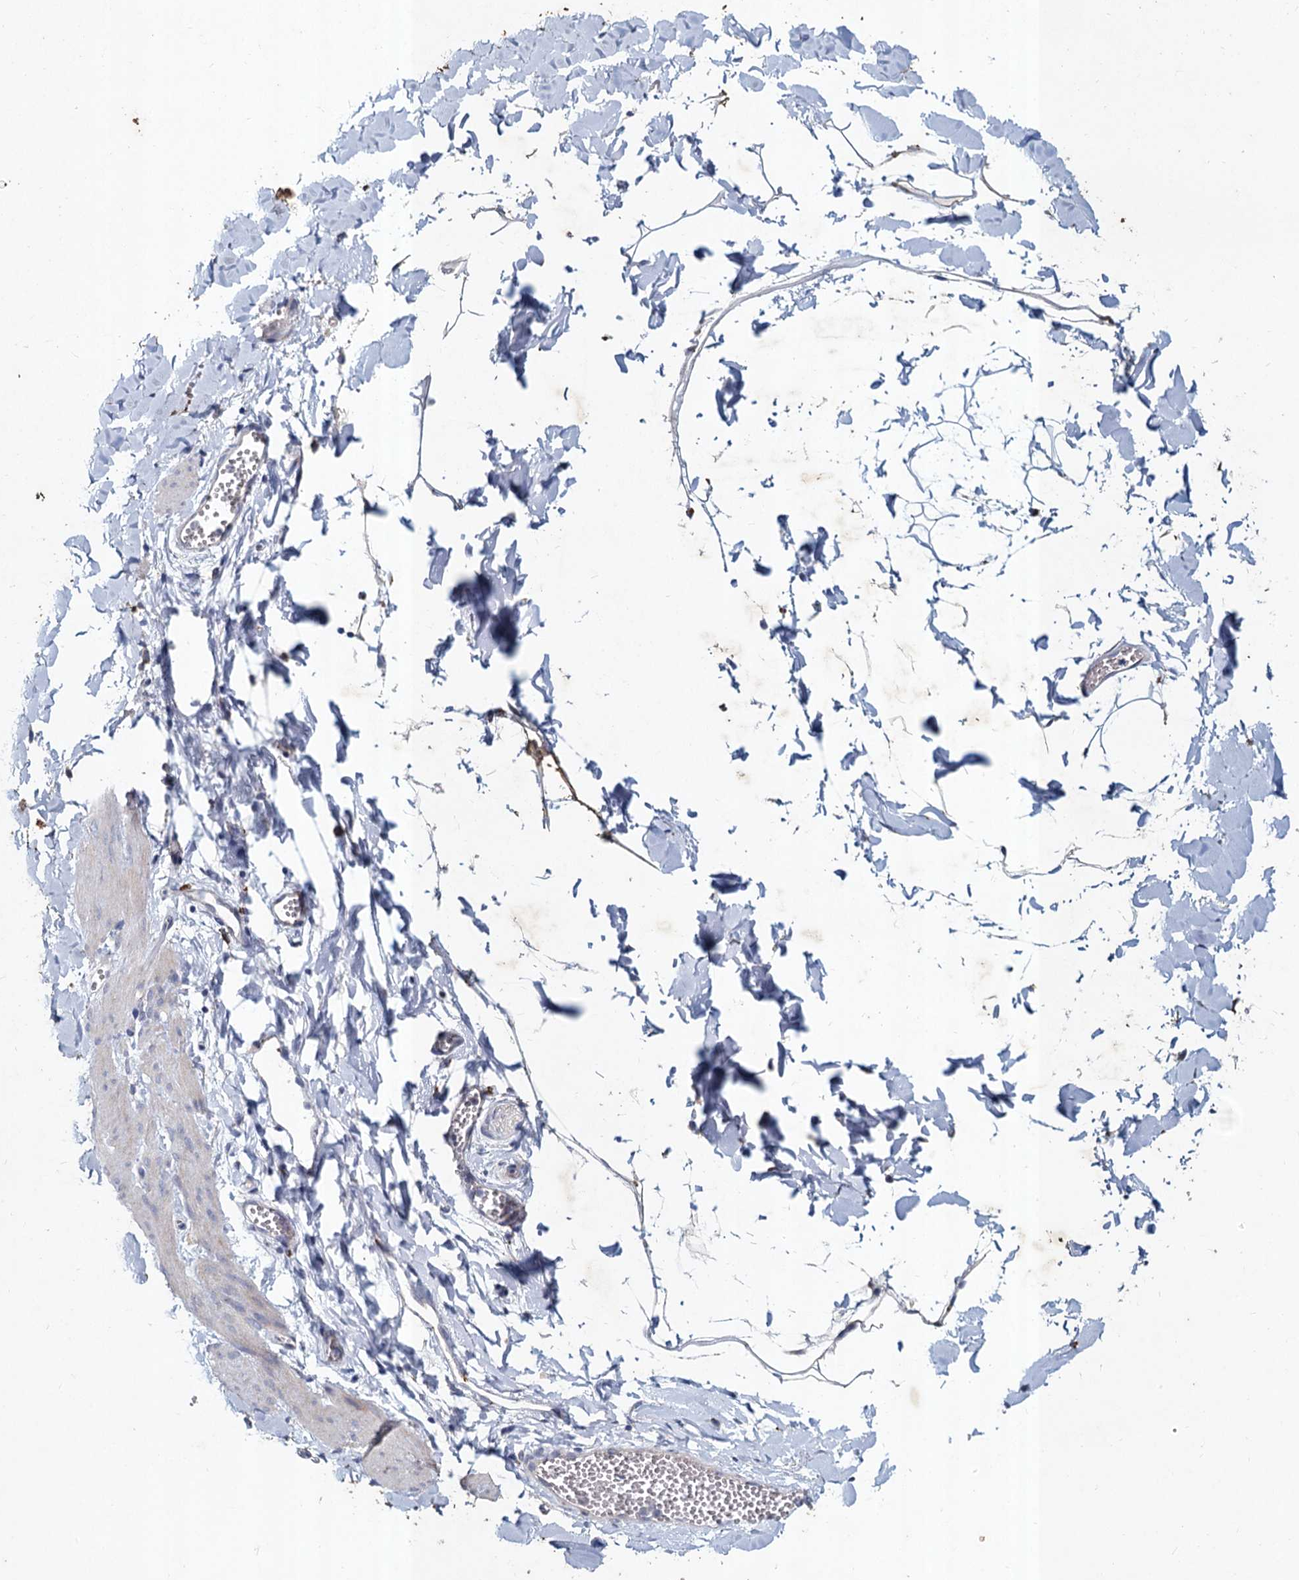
{"staining": {"intensity": "negative", "quantity": "none", "location": "none"}, "tissue": "adipose tissue", "cell_type": "Adipocytes", "image_type": "normal", "snomed": [{"axis": "morphology", "description": "Normal tissue, NOS"}, {"axis": "topography", "description": "Gallbladder"}, {"axis": "topography", "description": "Peripheral nerve tissue"}], "caption": "Image shows no significant protein staining in adipocytes of benign adipose tissue.", "gene": "TMX2", "patient": {"sex": "male", "age": 38}}